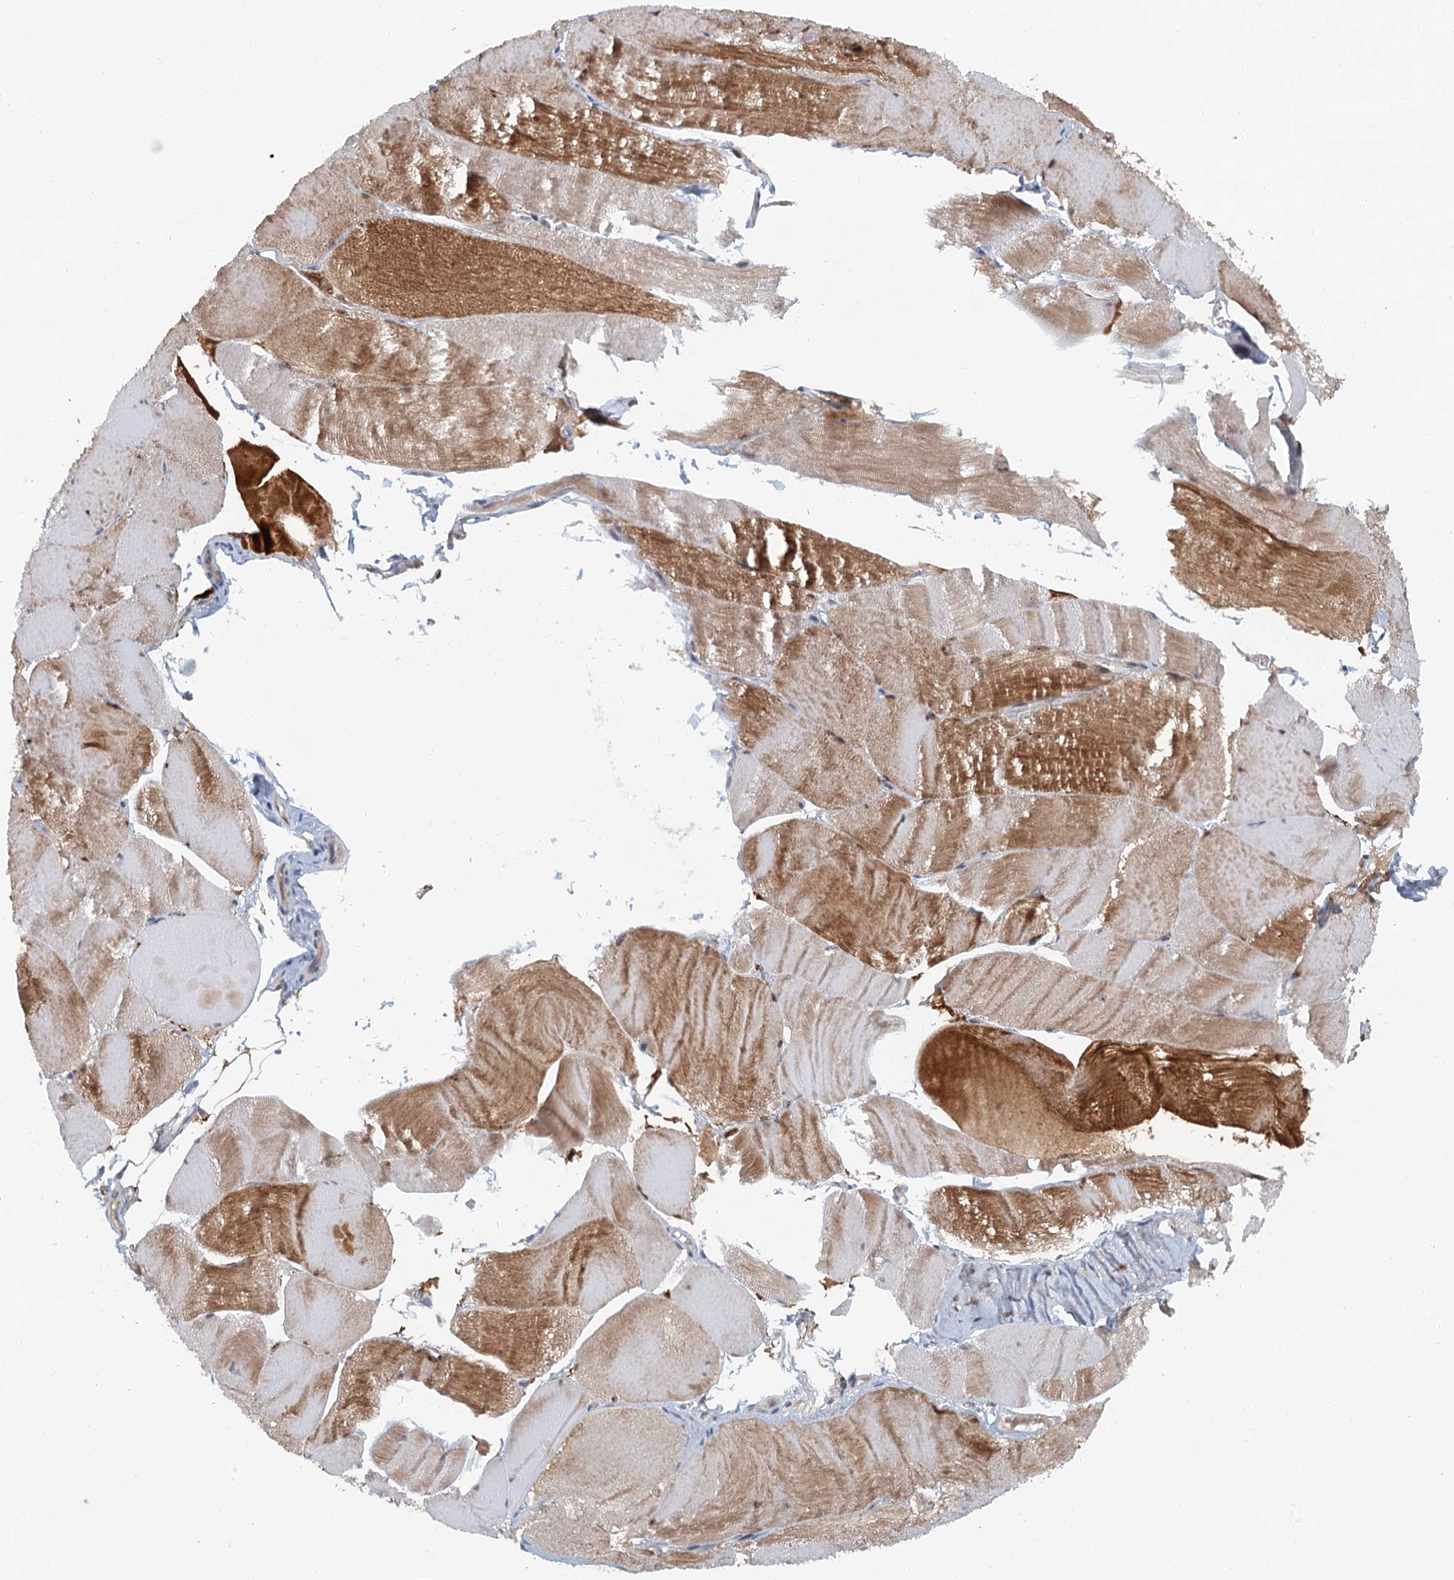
{"staining": {"intensity": "strong", "quantity": "25%-75%", "location": "cytoplasmic/membranous"}, "tissue": "skeletal muscle", "cell_type": "Myocytes", "image_type": "normal", "snomed": [{"axis": "morphology", "description": "Normal tissue, NOS"}, {"axis": "morphology", "description": "Basal cell carcinoma"}, {"axis": "topography", "description": "Skeletal muscle"}], "caption": "About 25%-75% of myocytes in benign skeletal muscle exhibit strong cytoplasmic/membranous protein expression as visualized by brown immunohistochemical staining.", "gene": "TAS2R42", "patient": {"sex": "female", "age": 64}}